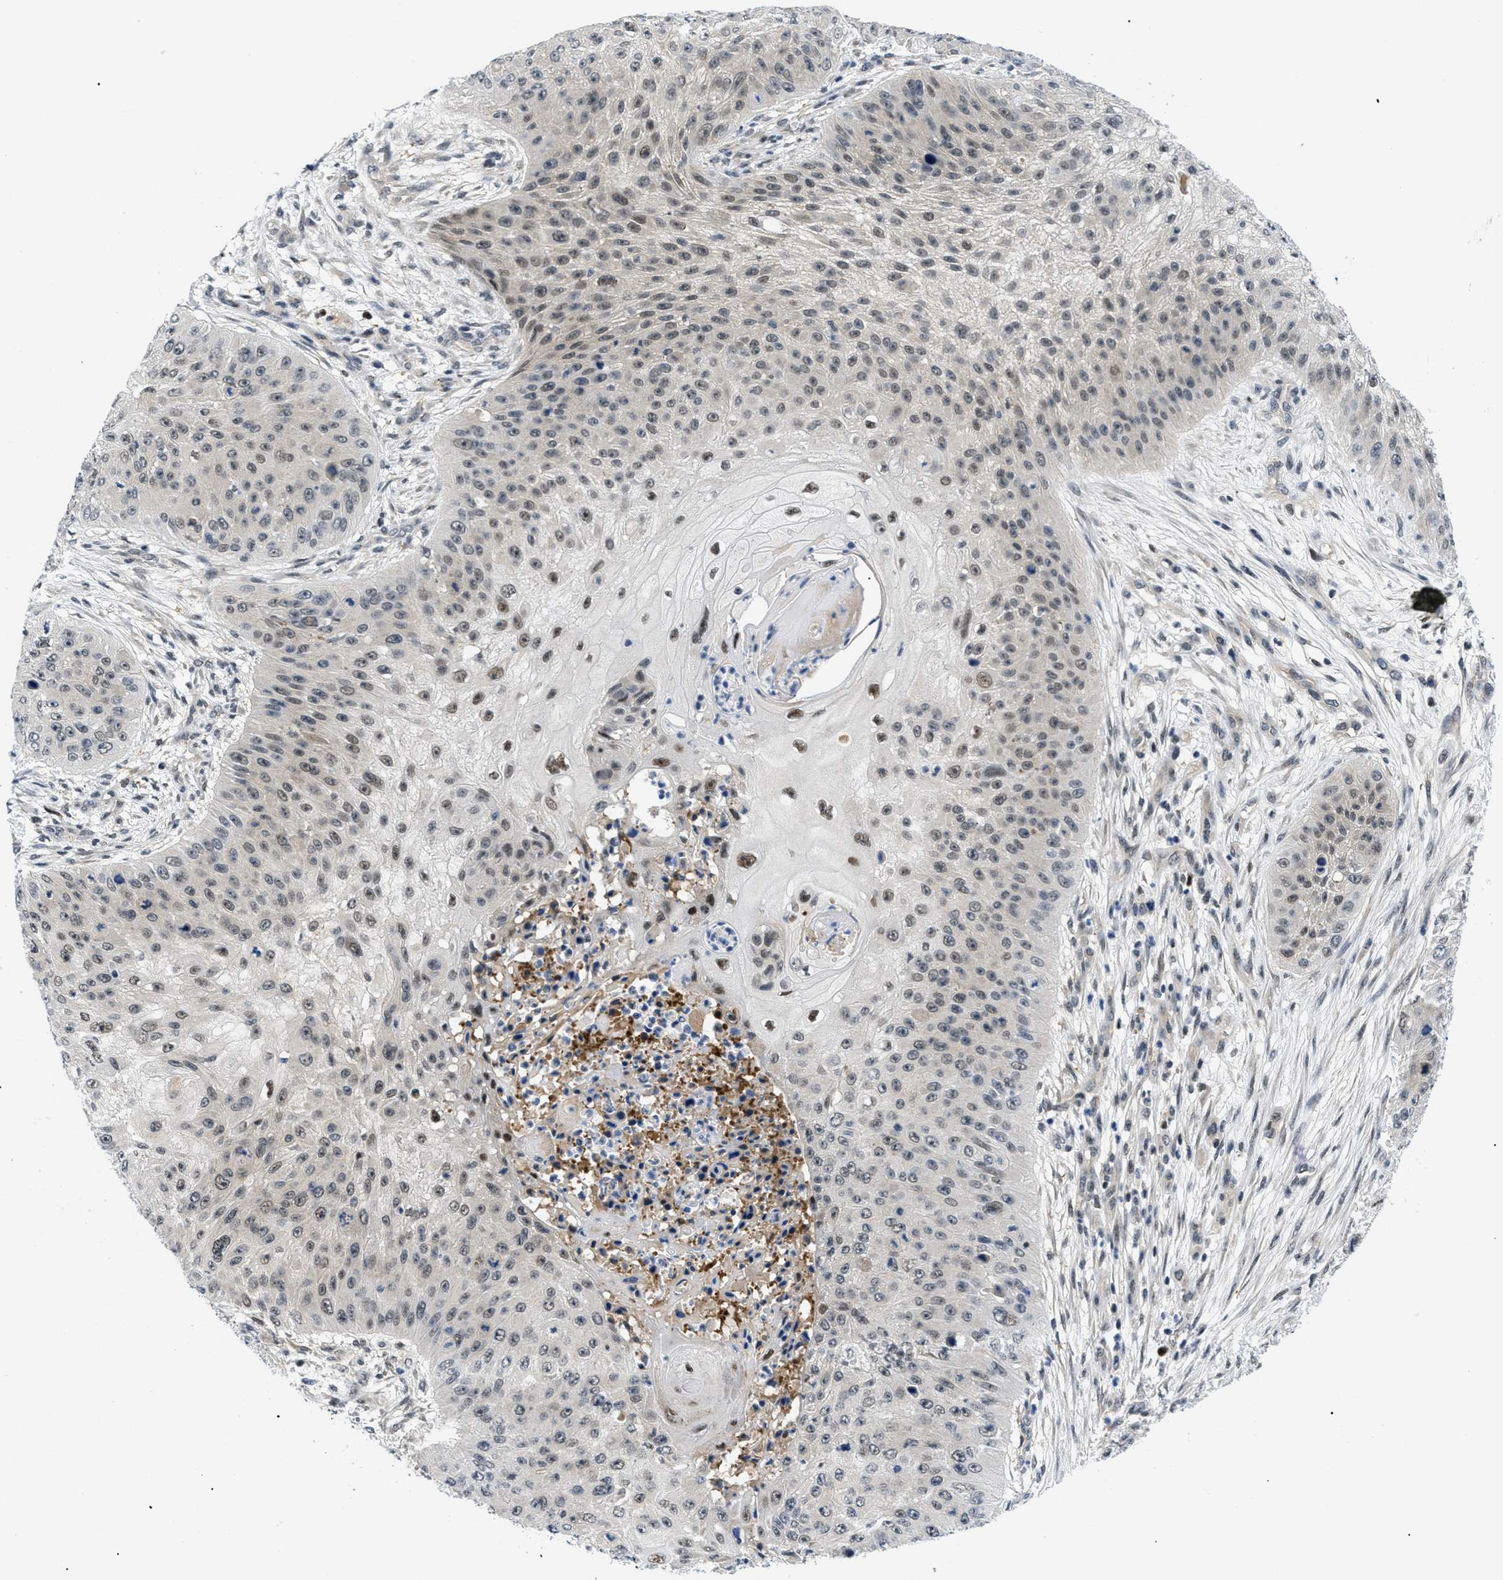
{"staining": {"intensity": "weak", "quantity": "25%-75%", "location": "cytoplasmic/membranous,nuclear"}, "tissue": "skin cancer", "cell_type": "Tumor cells", "image_type": "cancer", "snomed": [{"axis": "morphology", "description": "Squamous cell carcinoma, NOS"}, {"axis": "topography", "description": "Skin"}], "caption": "Skin cancer (squamous cell carcinoma) stained with immunohistochemistry exhibits weak cytoplasmic/membranous and nuclear staining in approximately 25%-75% of tumor cells.", "gene": "SLC29A2", "patient": {"sex": "female", "age": 80}}